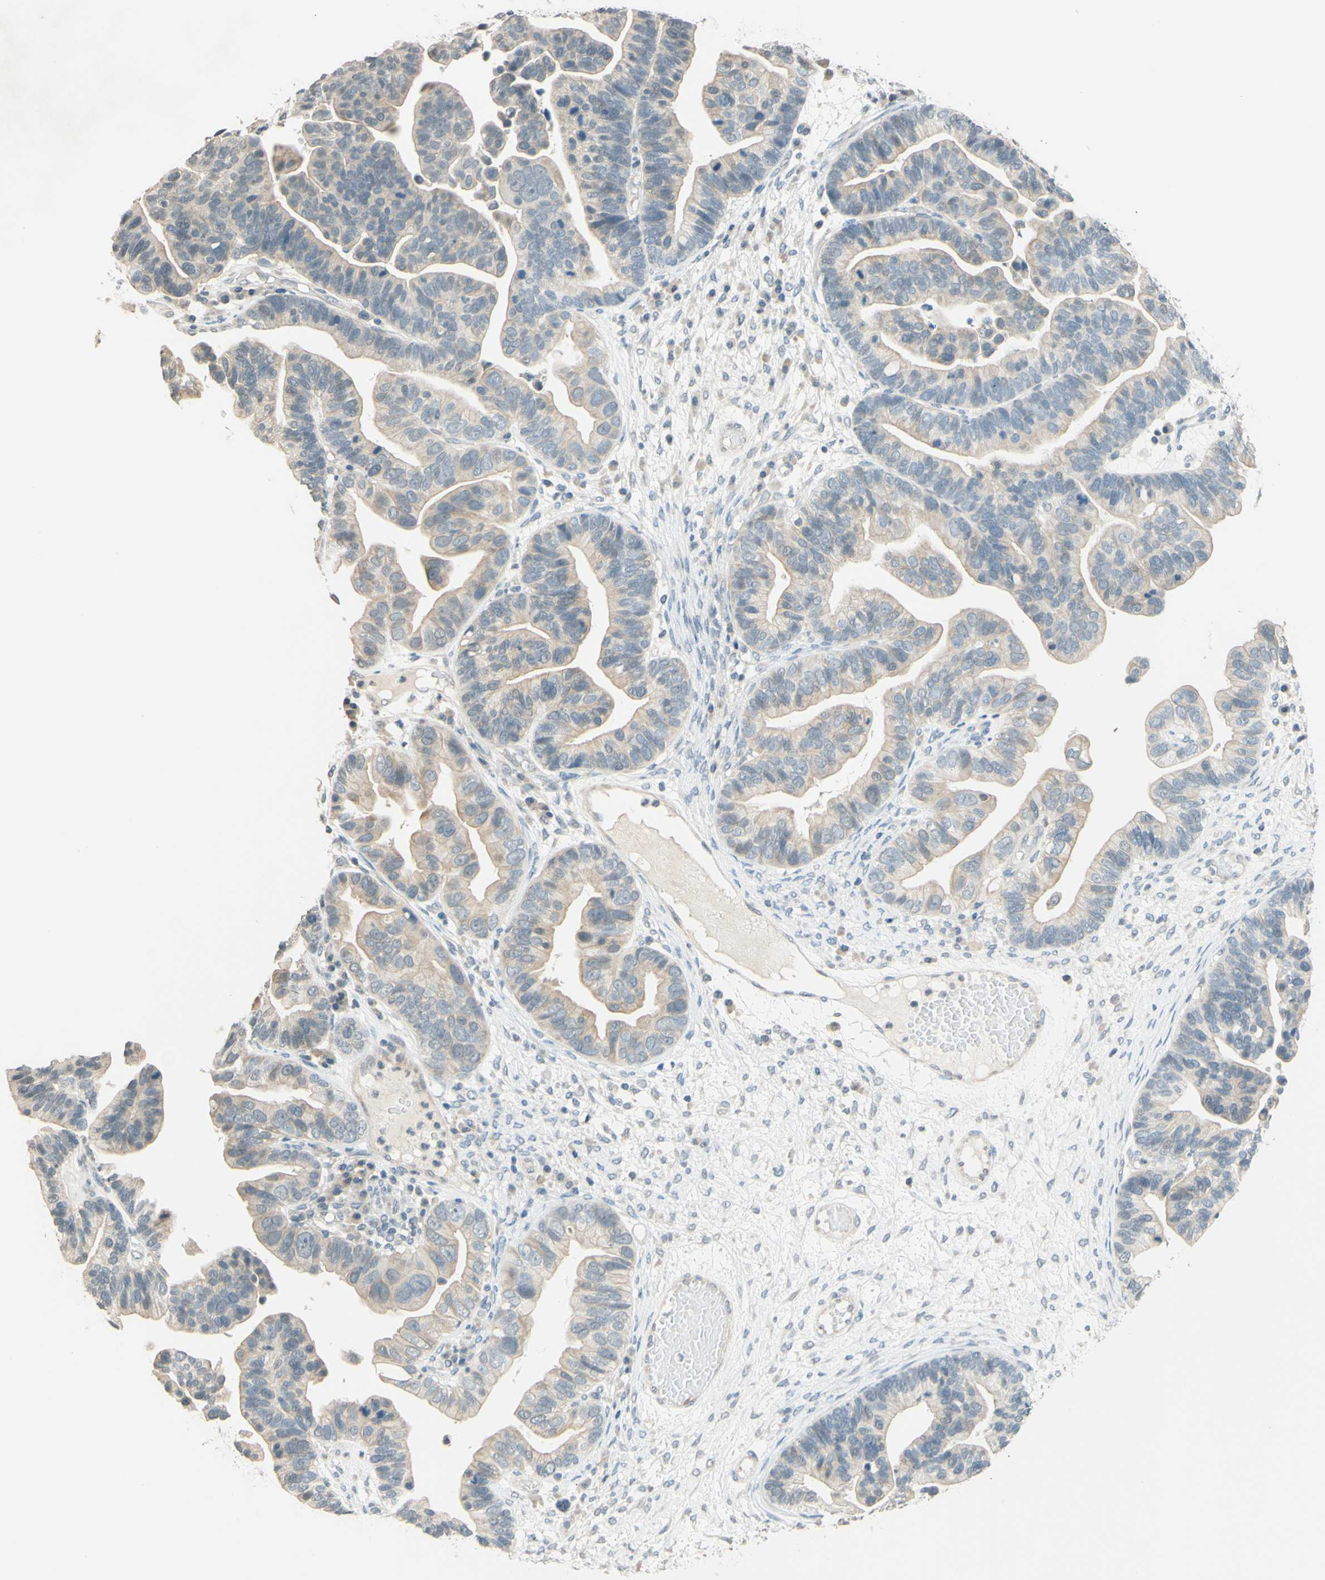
{"staining": {"intensity": "weak", "quantity": "25%-75%", "location": "cytoplasmic/membranous"}, "tissue": "ovarian cancer", "cell_type": "Tumor cells", "image_type": "cancer", "snomed": [{"axis": "morphology", "description": "Cystadenocarcinoma, serous, NOS"}, {"axis": "topography", "description": "Ovary"}], "caption": "Approximately 25%-75% of tumor cells in ovarian serous cystadenocarcinoma display weak cytoplasmic/membranous protein expression as visualized by brown immunohistochemical staining.", "gene": "MAG", "patient": {"sex": "female", "age": 56}}